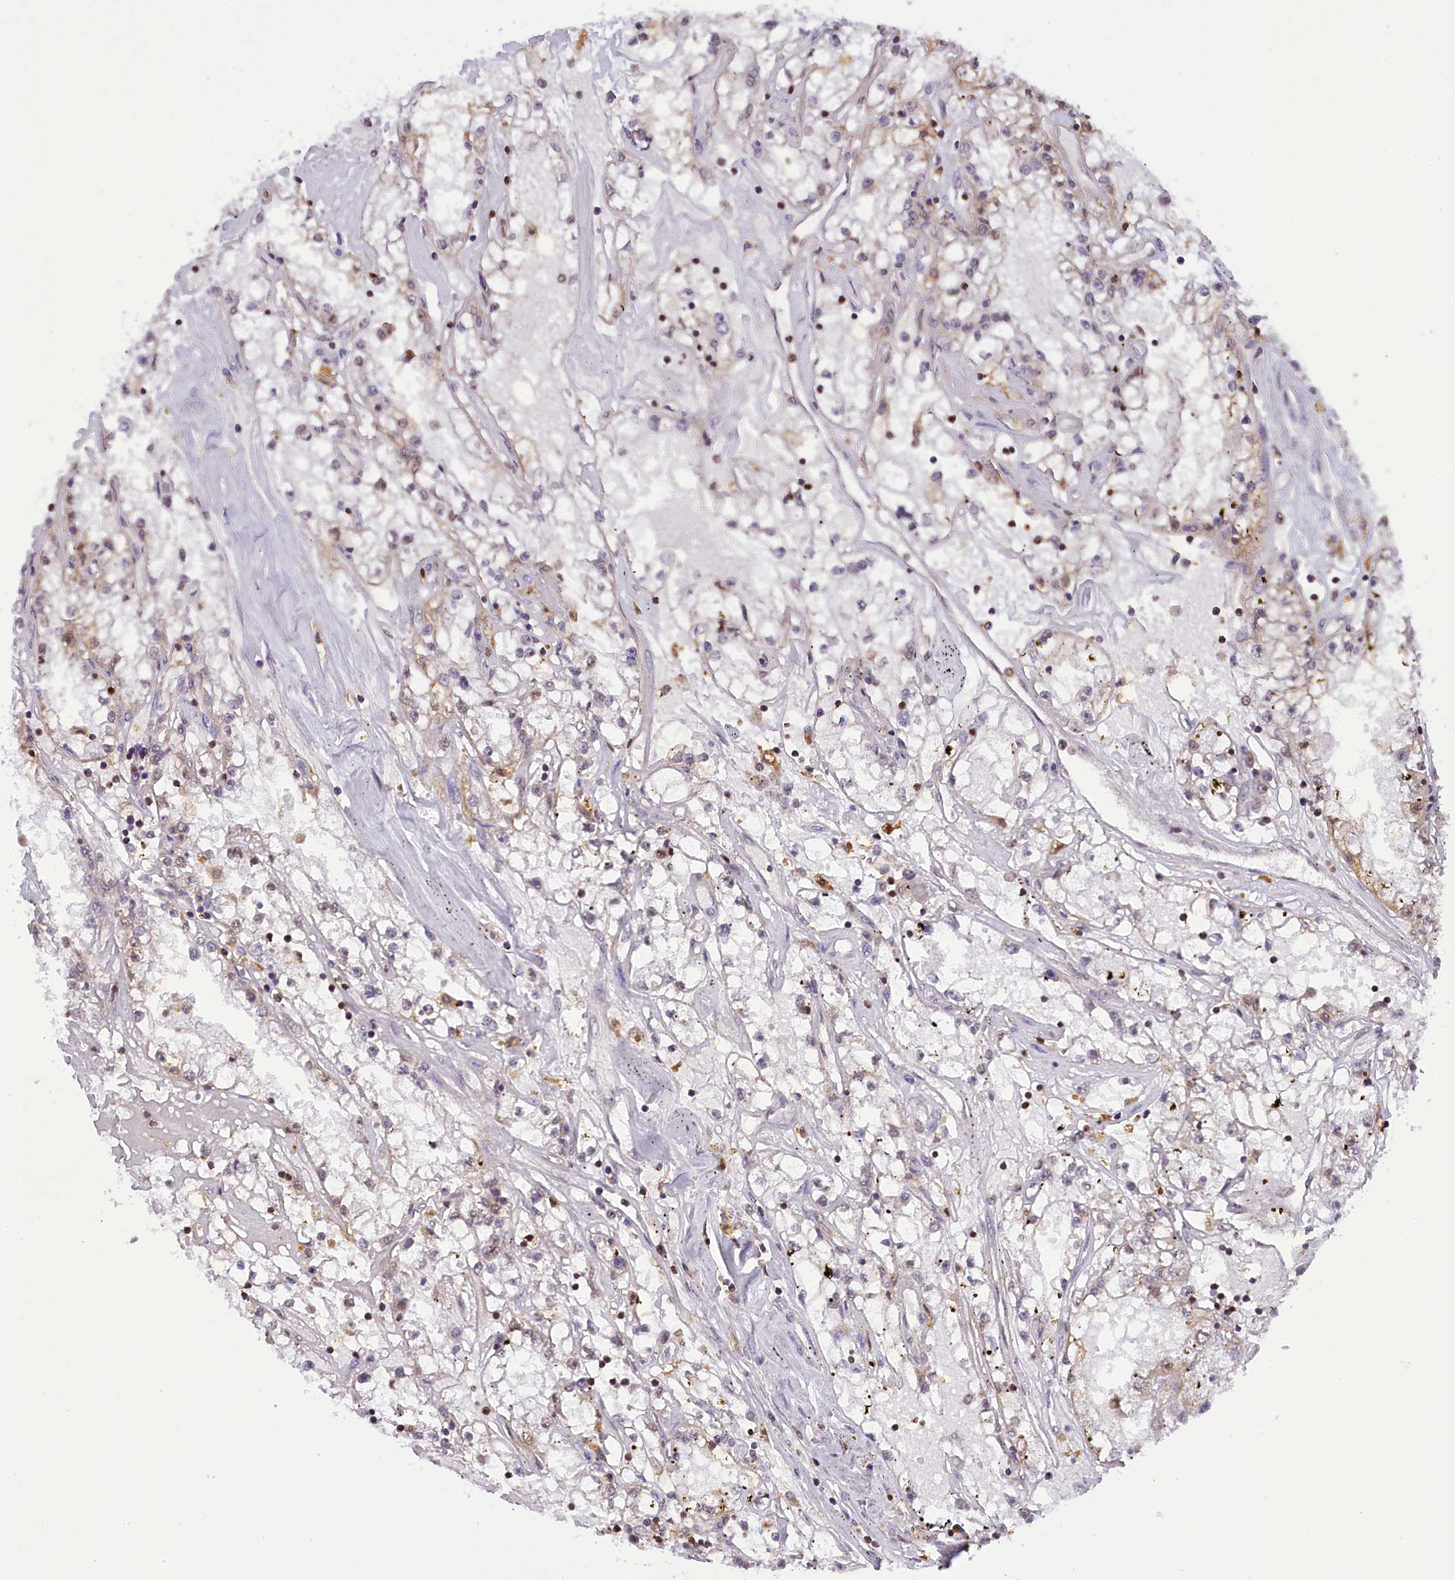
{"staining": {"intensity": "negative", "quantity": "none", "location": "none"}, "tissue": "renal cancer", "cell_type": "Tumor cells", "image_type": "cancer", "snomed": [{"axis": "morphology", "description": "Adenocarcinoma, NOS"}, {"axis": "topography", "description": "Kidney"}], "caption": "This photomicrograph is of renal cancer stained with immunohistochemistry (IHC) to label a protein in brown with the nuclei are counter-stained blue. There is no expression in tumor cells. The staining was performed using DAB to visualize the protein expression in brown, while the nuclei were stained in blue with hematoxylin (Magnification: 20x).", "gene": "IZUMO2", "patient": {"sex": "male", "age": 56}}